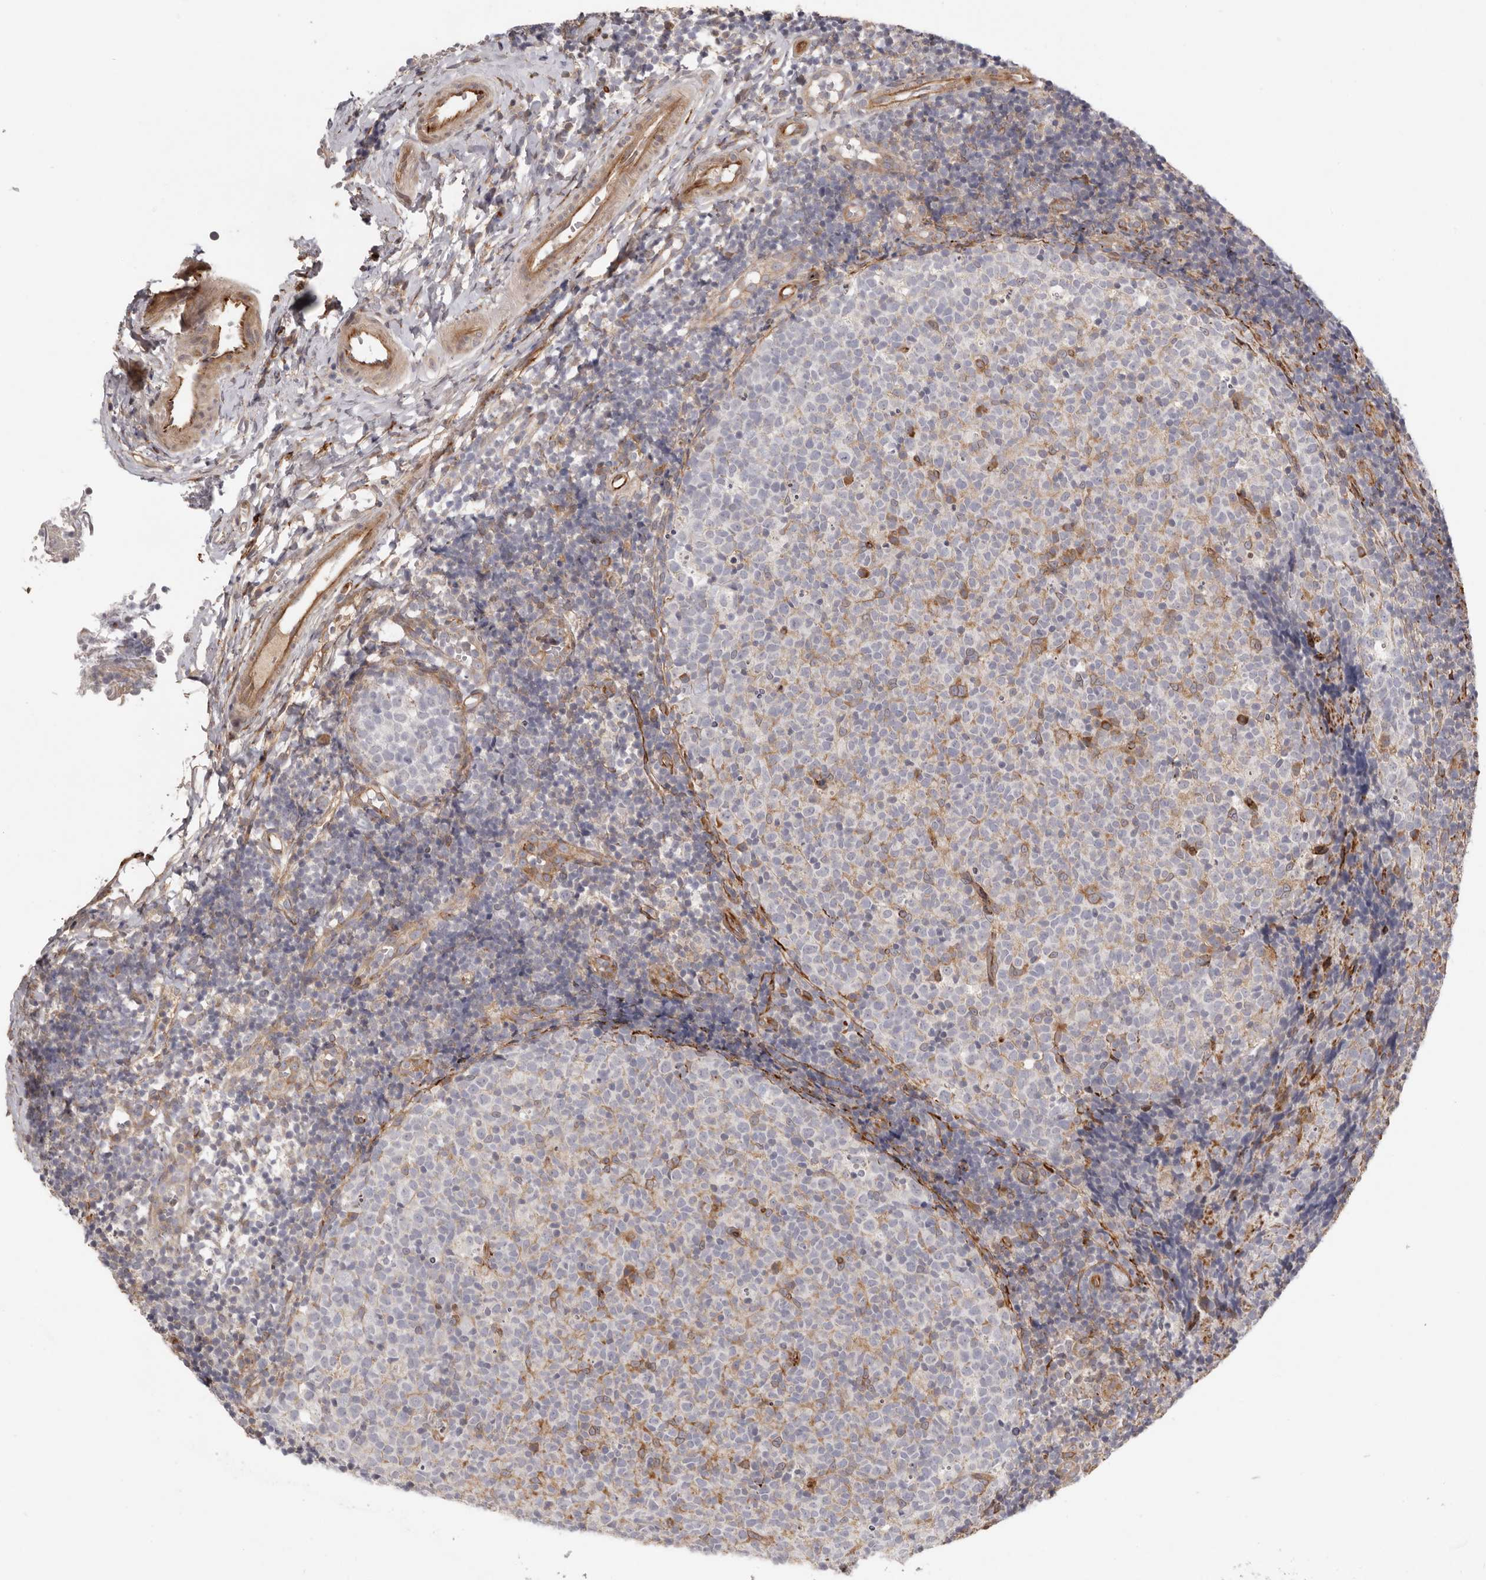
{"staining": {"intensity": "moderate", "quantity": "<25%", "location": "cytoplasmic/membranous"}, "tissue": "tonsil", "cell_type": "Germinal center cells", "image_type": "normal", "snomed": [{"axis": "morphology", "description": "Normal tissue, NOS"}, {"axis": "topography", "description": "Tonsil"}], "caption": "Immunohistochemical staining of normal human tonsil demonstrates <25% levels of moderate cytoplasmic/membranous protein staining in approximately <25% of germinal center cells. Immunohistochemistry (ihc) stains the protein of interest in brown and the nuclei are stained blue.", "gene": "WDTC1", "patient": {"sex": "female", "age": 19}}